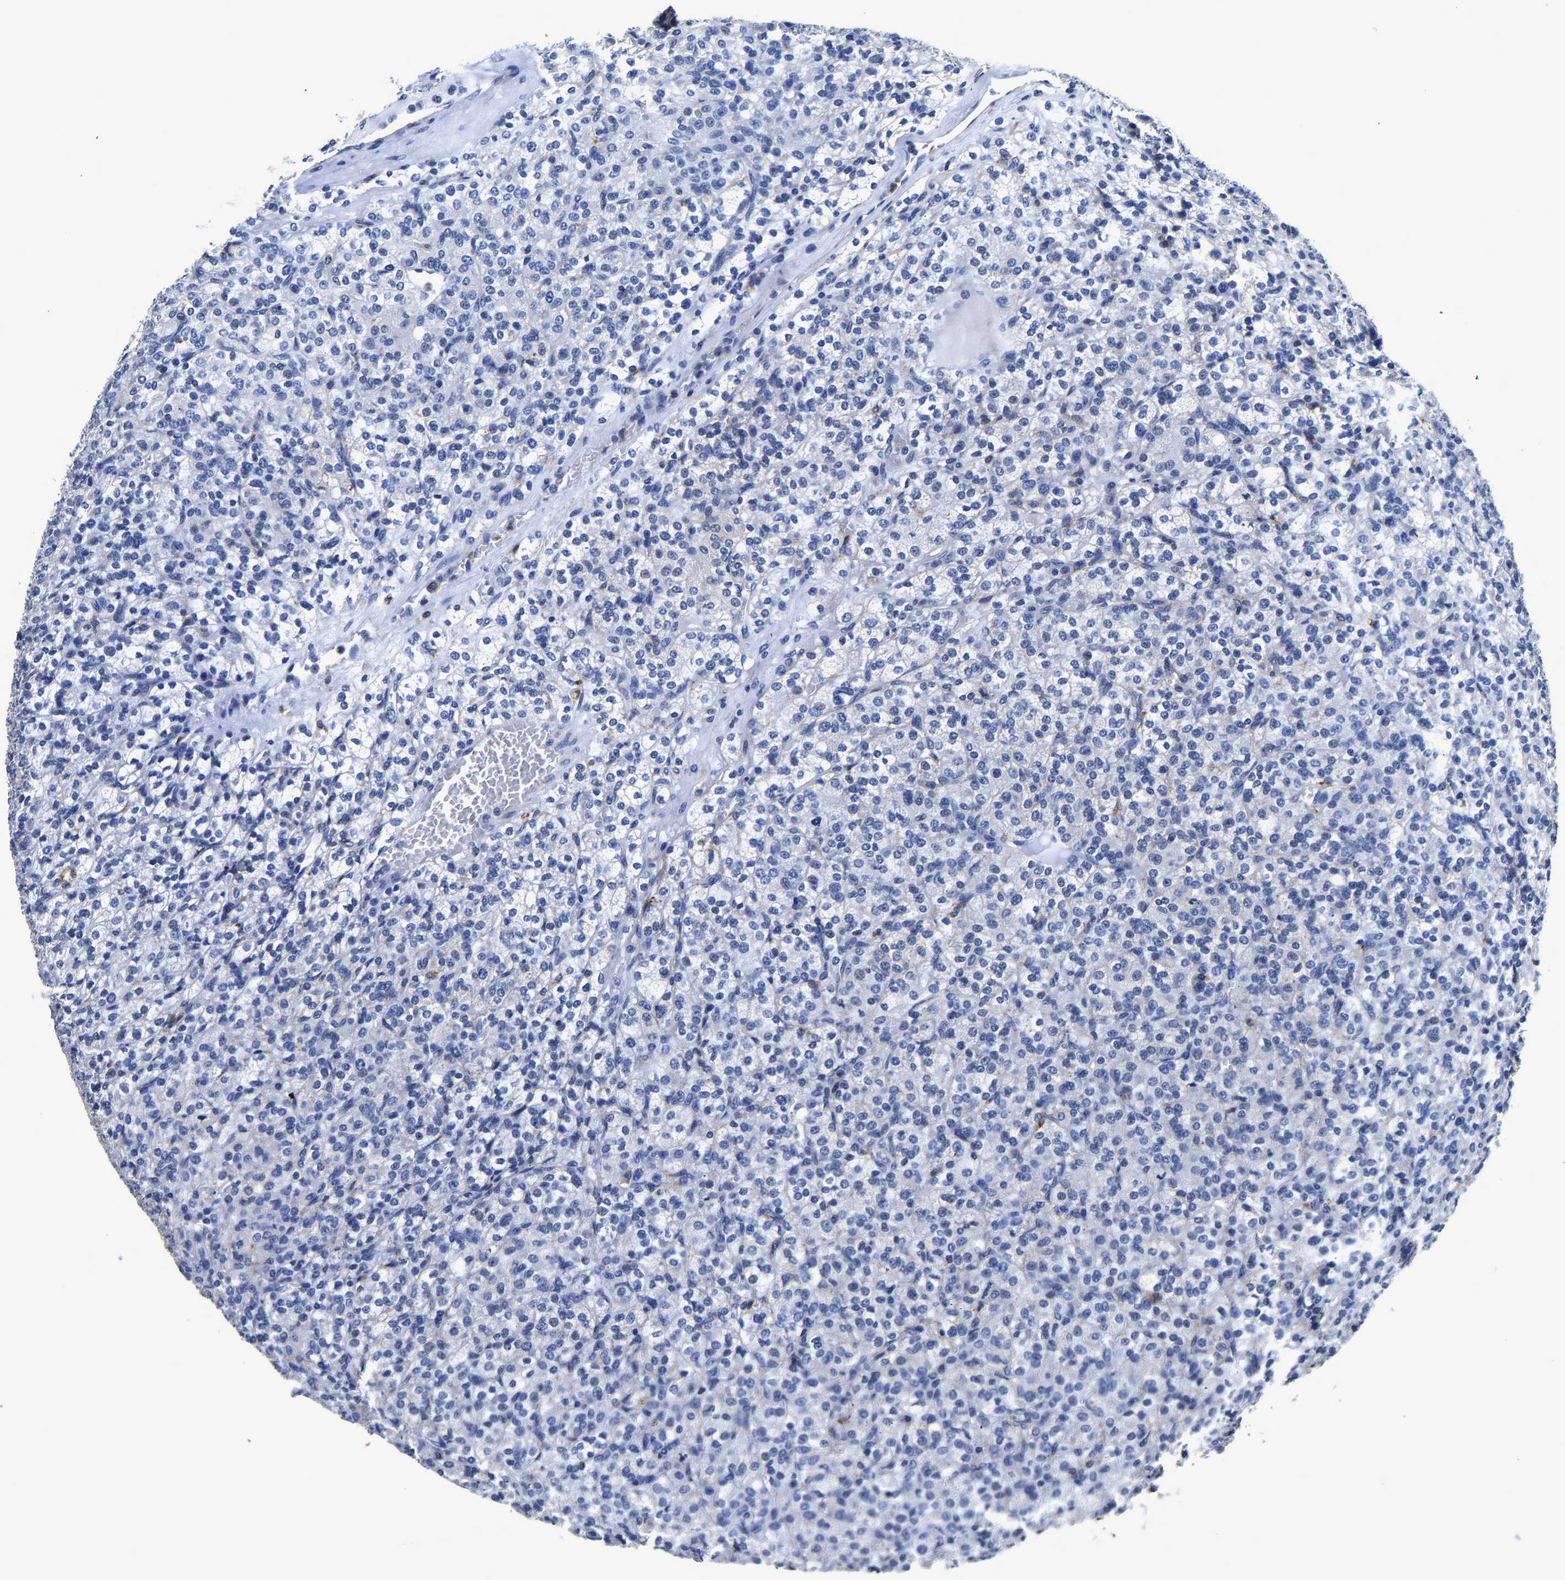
{"staining": {"intensity": "negative", "quantity": "none", "location": "none"}, "tissue": "renal cancer", "cell_type": "Tumor cells", "image_type": "cancer", "snomed": [{"axis": "morphology", "description": "Adenocarcinoma, NOS"}, {"axis": "topography", "description": "Kidney"}], "caption": "Immunohistochemistry histopathology image of neoplastic tissue: renal cancer stained with DAB exhibits no significant protein expression in tumor cells. (DAB immunohistochemistry visualized using brightfield microscopy, high magnification).", "gene": "GRN", "patient": {"sex": "male", "age": 77}}